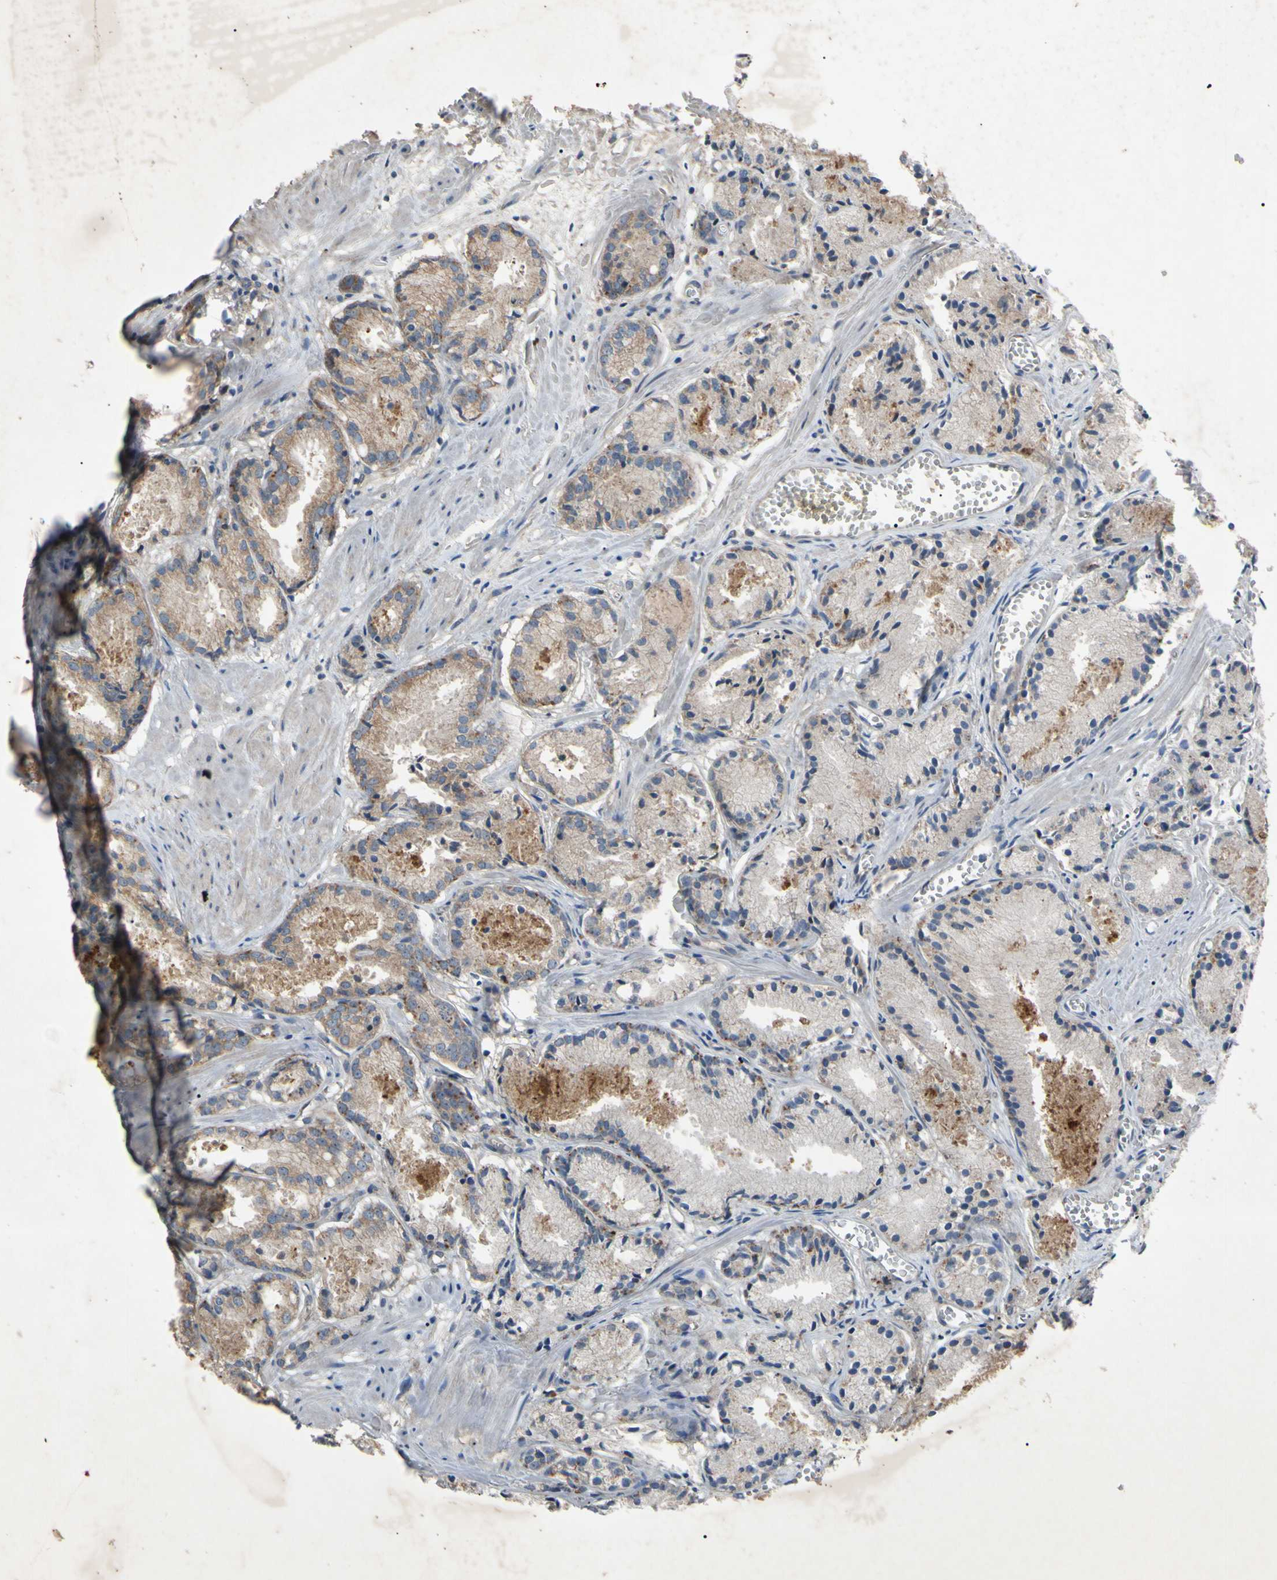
{"staining": {"intensity": "moderate", "quantity": ">75%", "location": "cytoplasmic/membranous"}, "tissue": "prostate cancer", "cell_type": "Tumor cells", "image_type": "cancer", "snomed": [{"axis": "morphology", "description": "Adenocarcinoma, Low grade"}, {"axis": "topography", "description": "Prostate"}], "caption": "Moderate cytoplasmic/membranous expression is identified in approximately >75% of tumor cells in prostate cancer.", "gene": "HILPDA", "patient": {"sex": "male", "age": 72}}